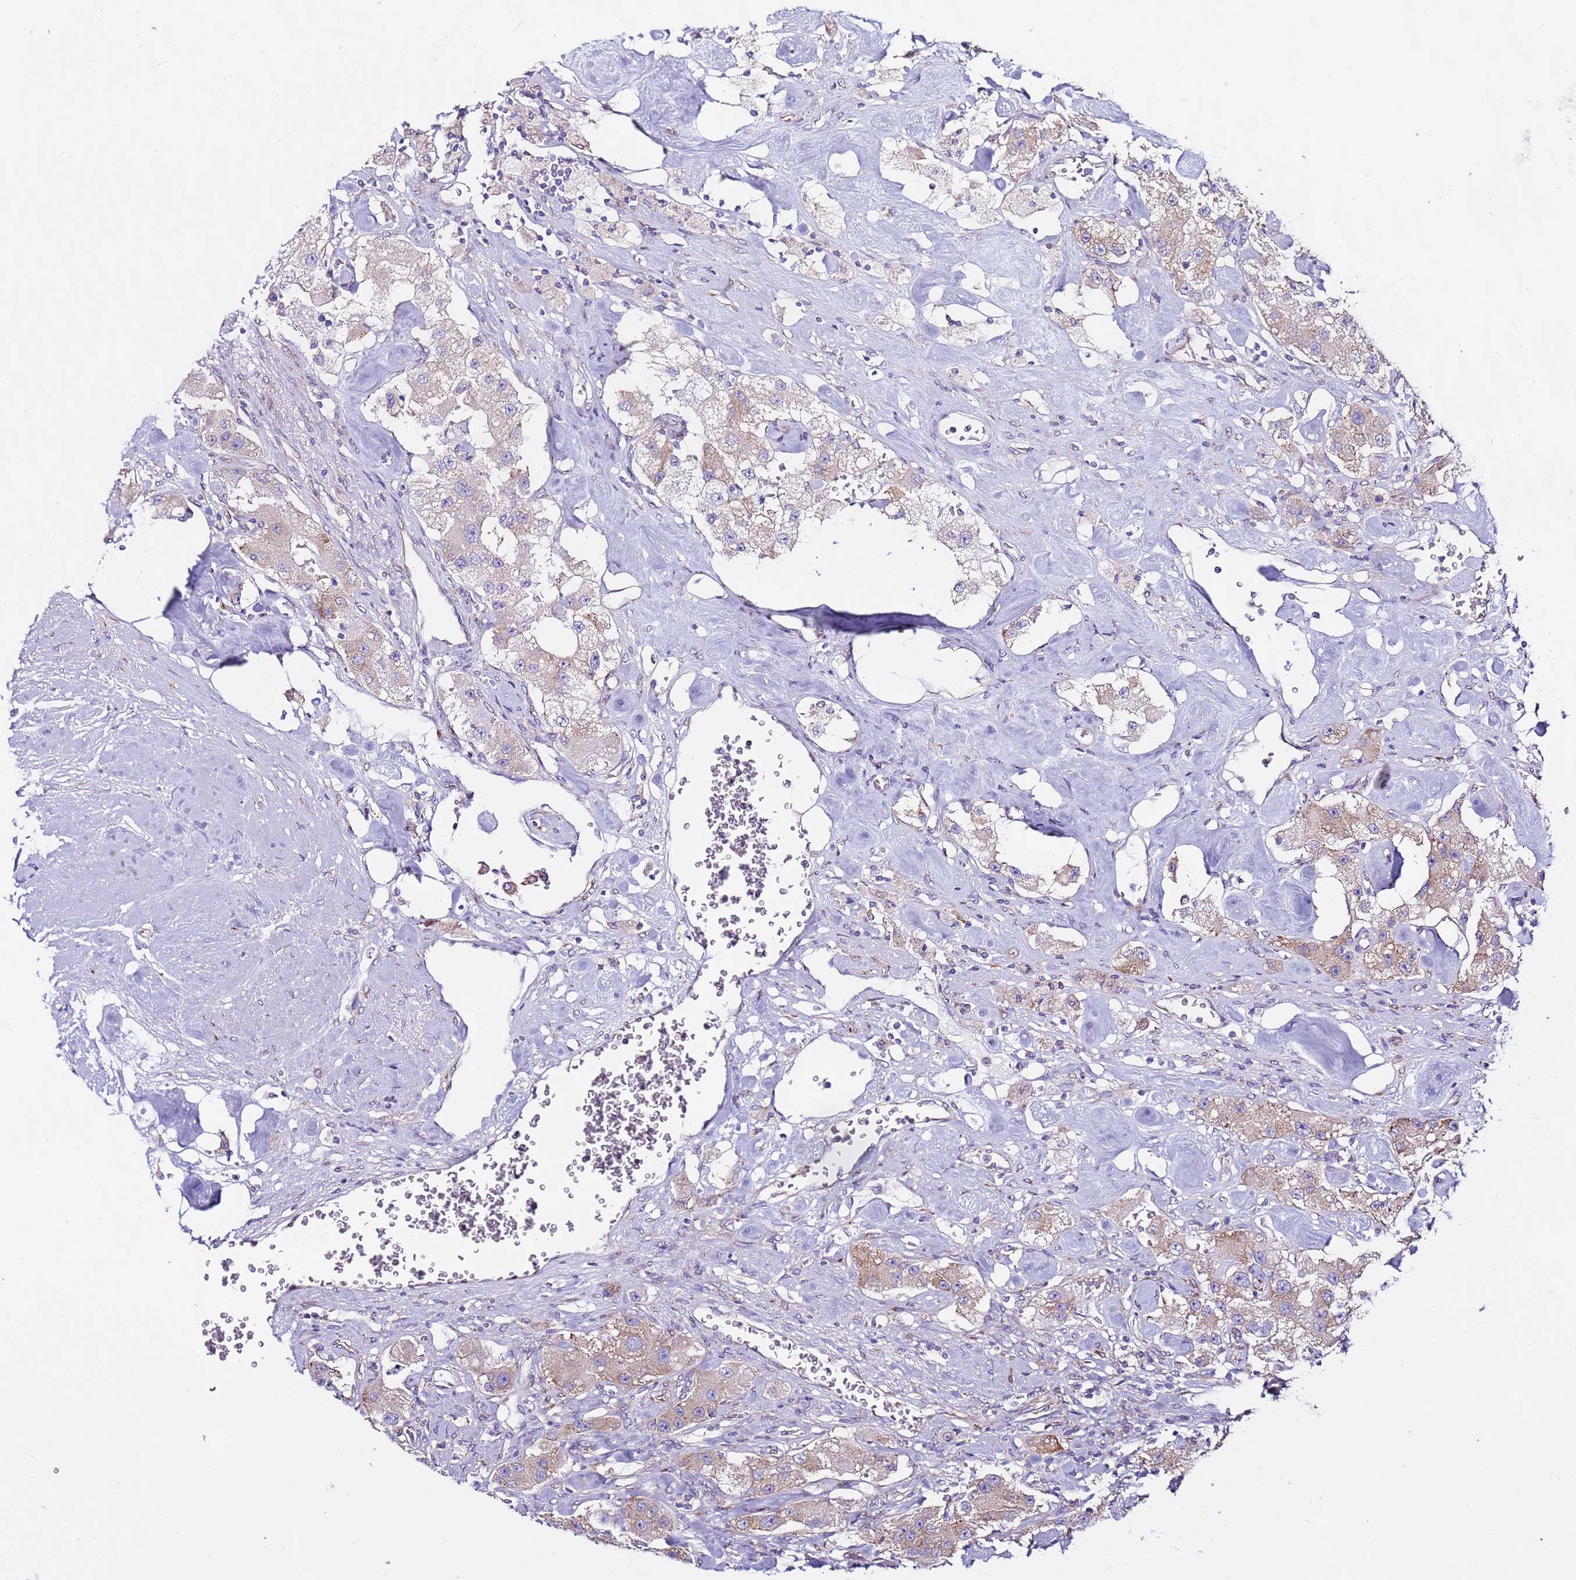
{"staining": {"intensity": "weak", "quantity": ">75%", "location": "cytoplasmic/membranous"}, "tissue": "carcinoid", "cell_type": "Tumor cells", "image_type": "cancer", "snomed": [{"axis": "morphology", "description": "Carcinoid, malignant, NOS"}, {"axis": "topography", "description": "Pancreas"}], "caption": "Carcinoid stained for a protein (brown) shows weak cytoplasmic/membranous positive staining in about >75% of tumor cells.", "gene": "VARS1", "patient": {"sex": "male", "age": 41}}